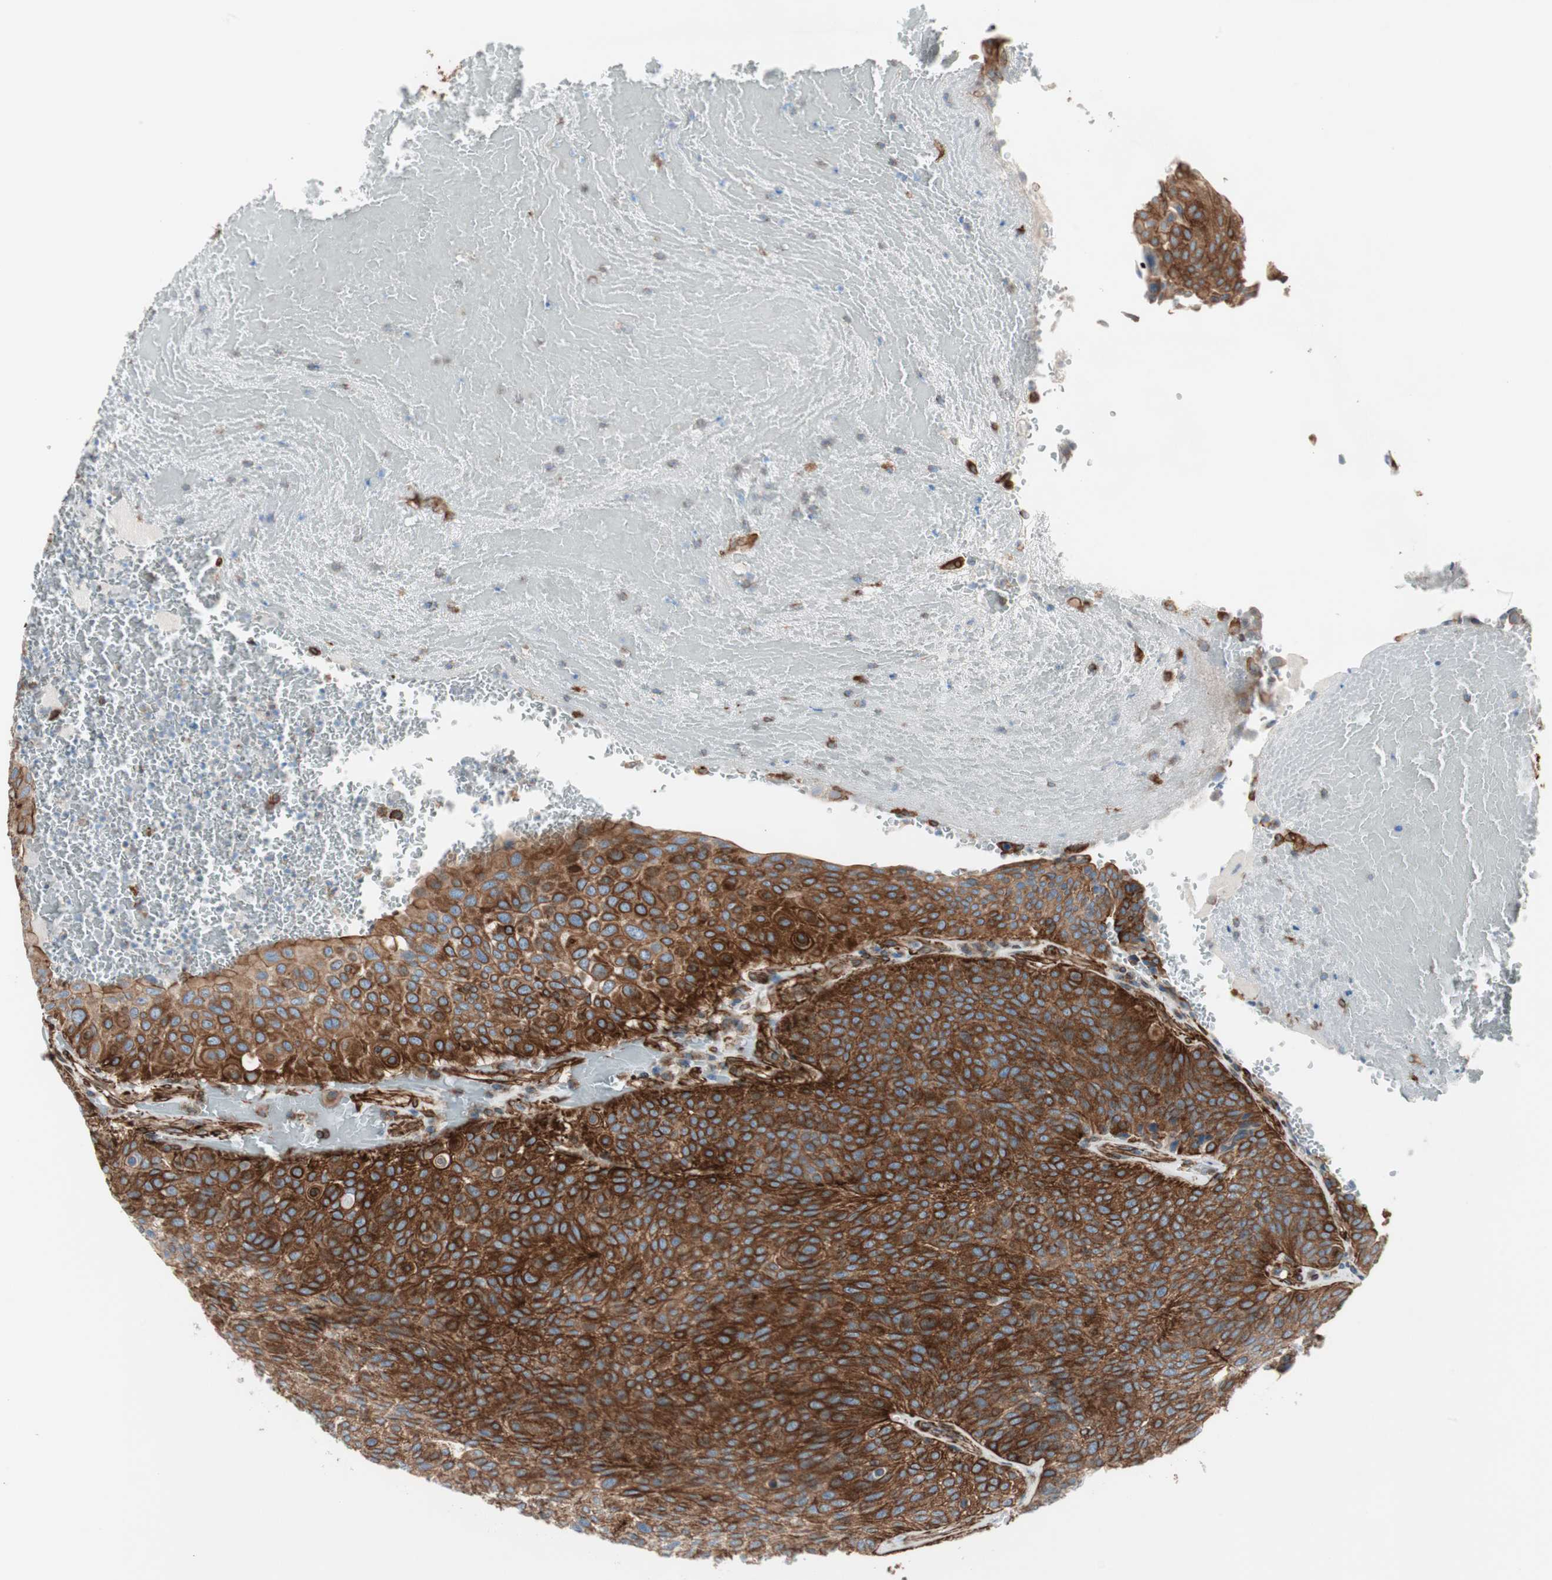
{"staining": {"intensity": "strong", "quantity": ">75%", "location": "cytoplasmic/membranous"}, "tissue": "urothelial cancer", "cell_type": "Tumor cells", "image_type": "cancer", "snomed": [{"axis": "morphology", "description": "Urothelial carcinoma, High grade"}, {"axis": "topography", "description": "Urinary bladder"}], "caption": "Tumor cells exhibit high levels of strong cytoplasmic/membranous staining in approximately >75% of cells in urothelial cancer.", "gene": "TCTA", "patient": {"sex": "male", "age": 66}}